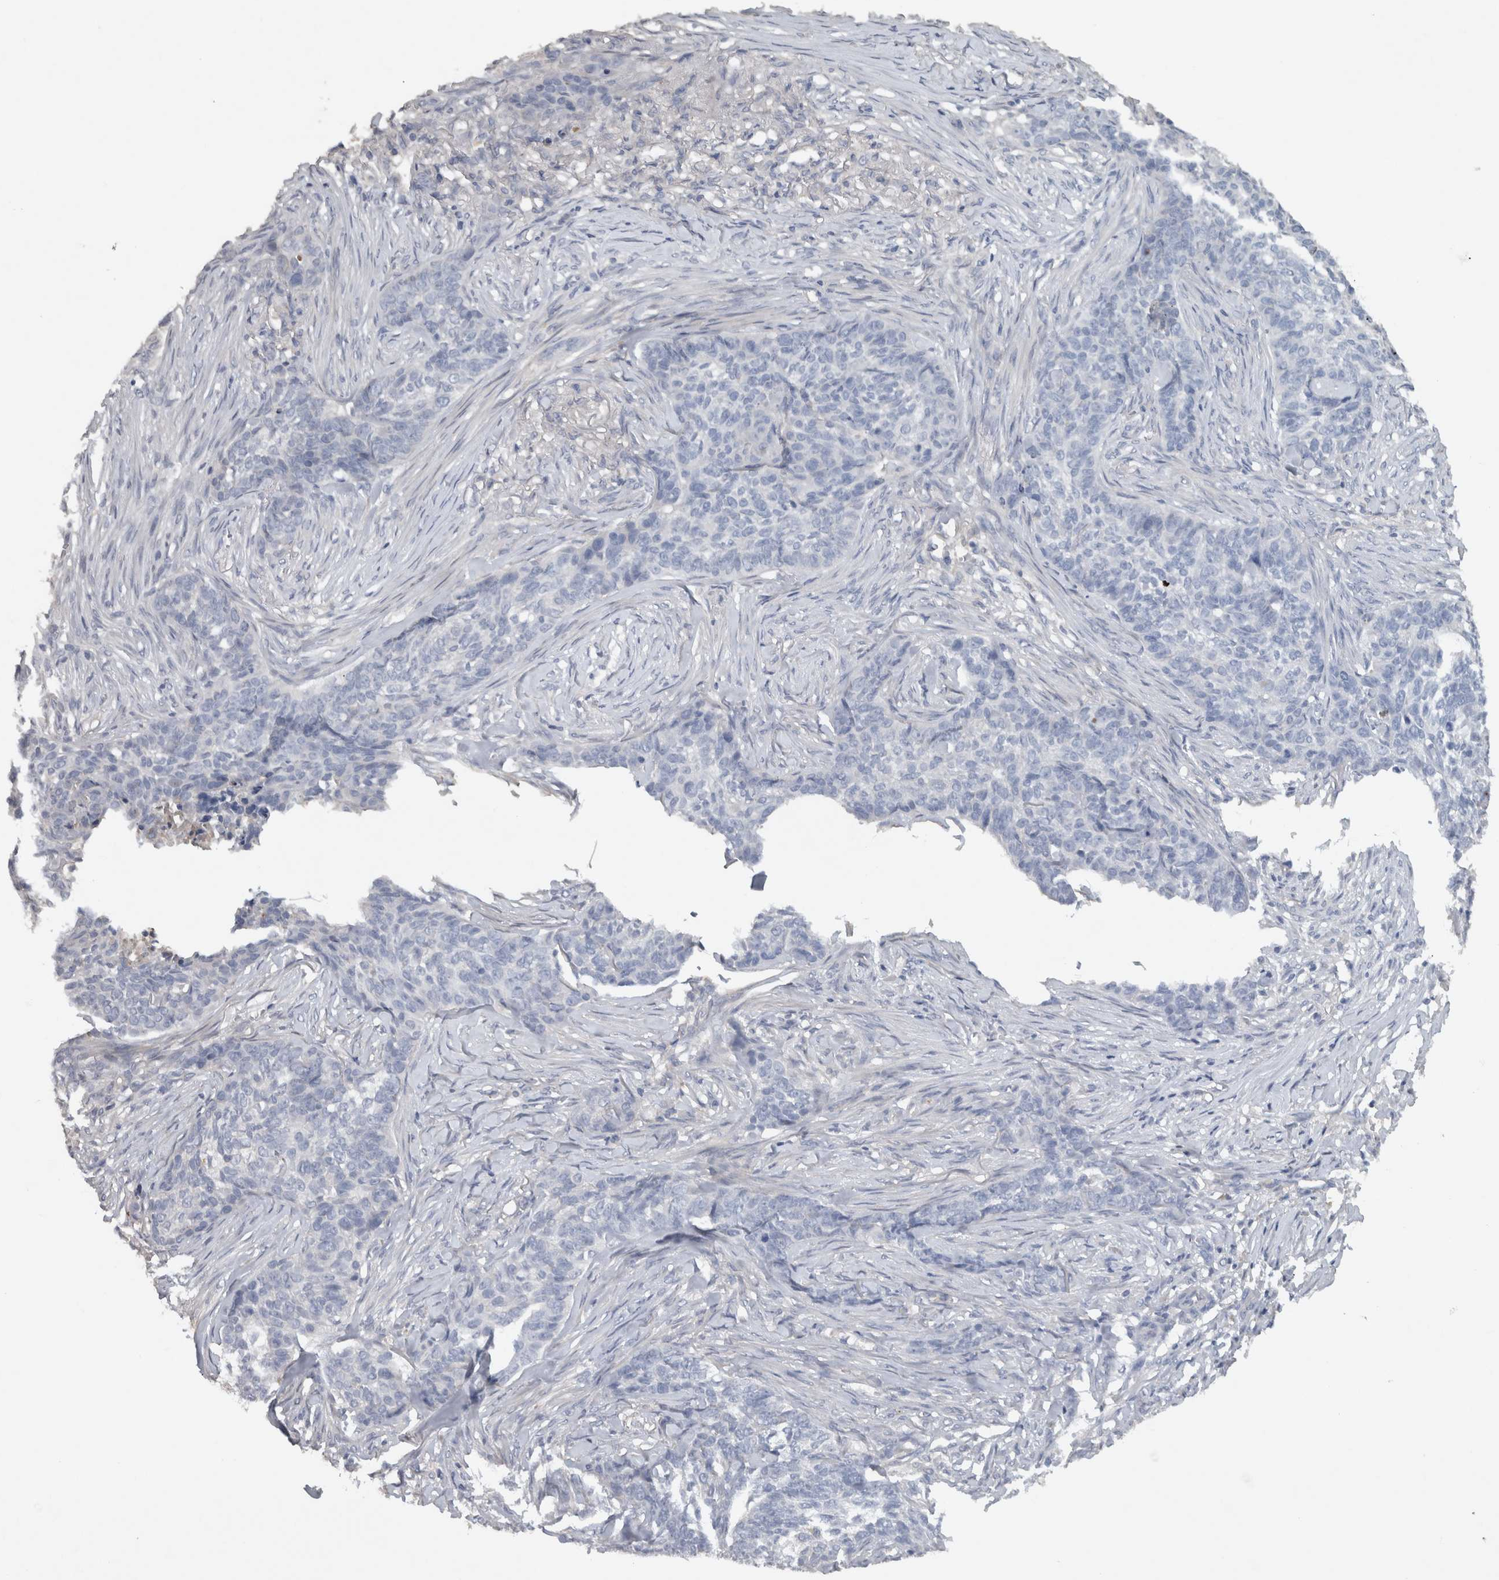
{"staining": {"intensity": "negative", "quantity": "none", "location": "none"}, "tissue": "skin cancer", "cell_type": "Tumor cells", "image_type": "cancer", "snomed": [{"axis": "morphology", "description": "Basal cell carcinoma"}, {"axis": "topography", "description": "Skin"}], "caption": "Photomicrograph shows no significant protein expression in tumor cells of skin basal cell carcinoma. (DAB immunohistochemistry (IHC), high magnification).", "gene": "HEXD", "patient": {"sex": "male", "age": 85}}